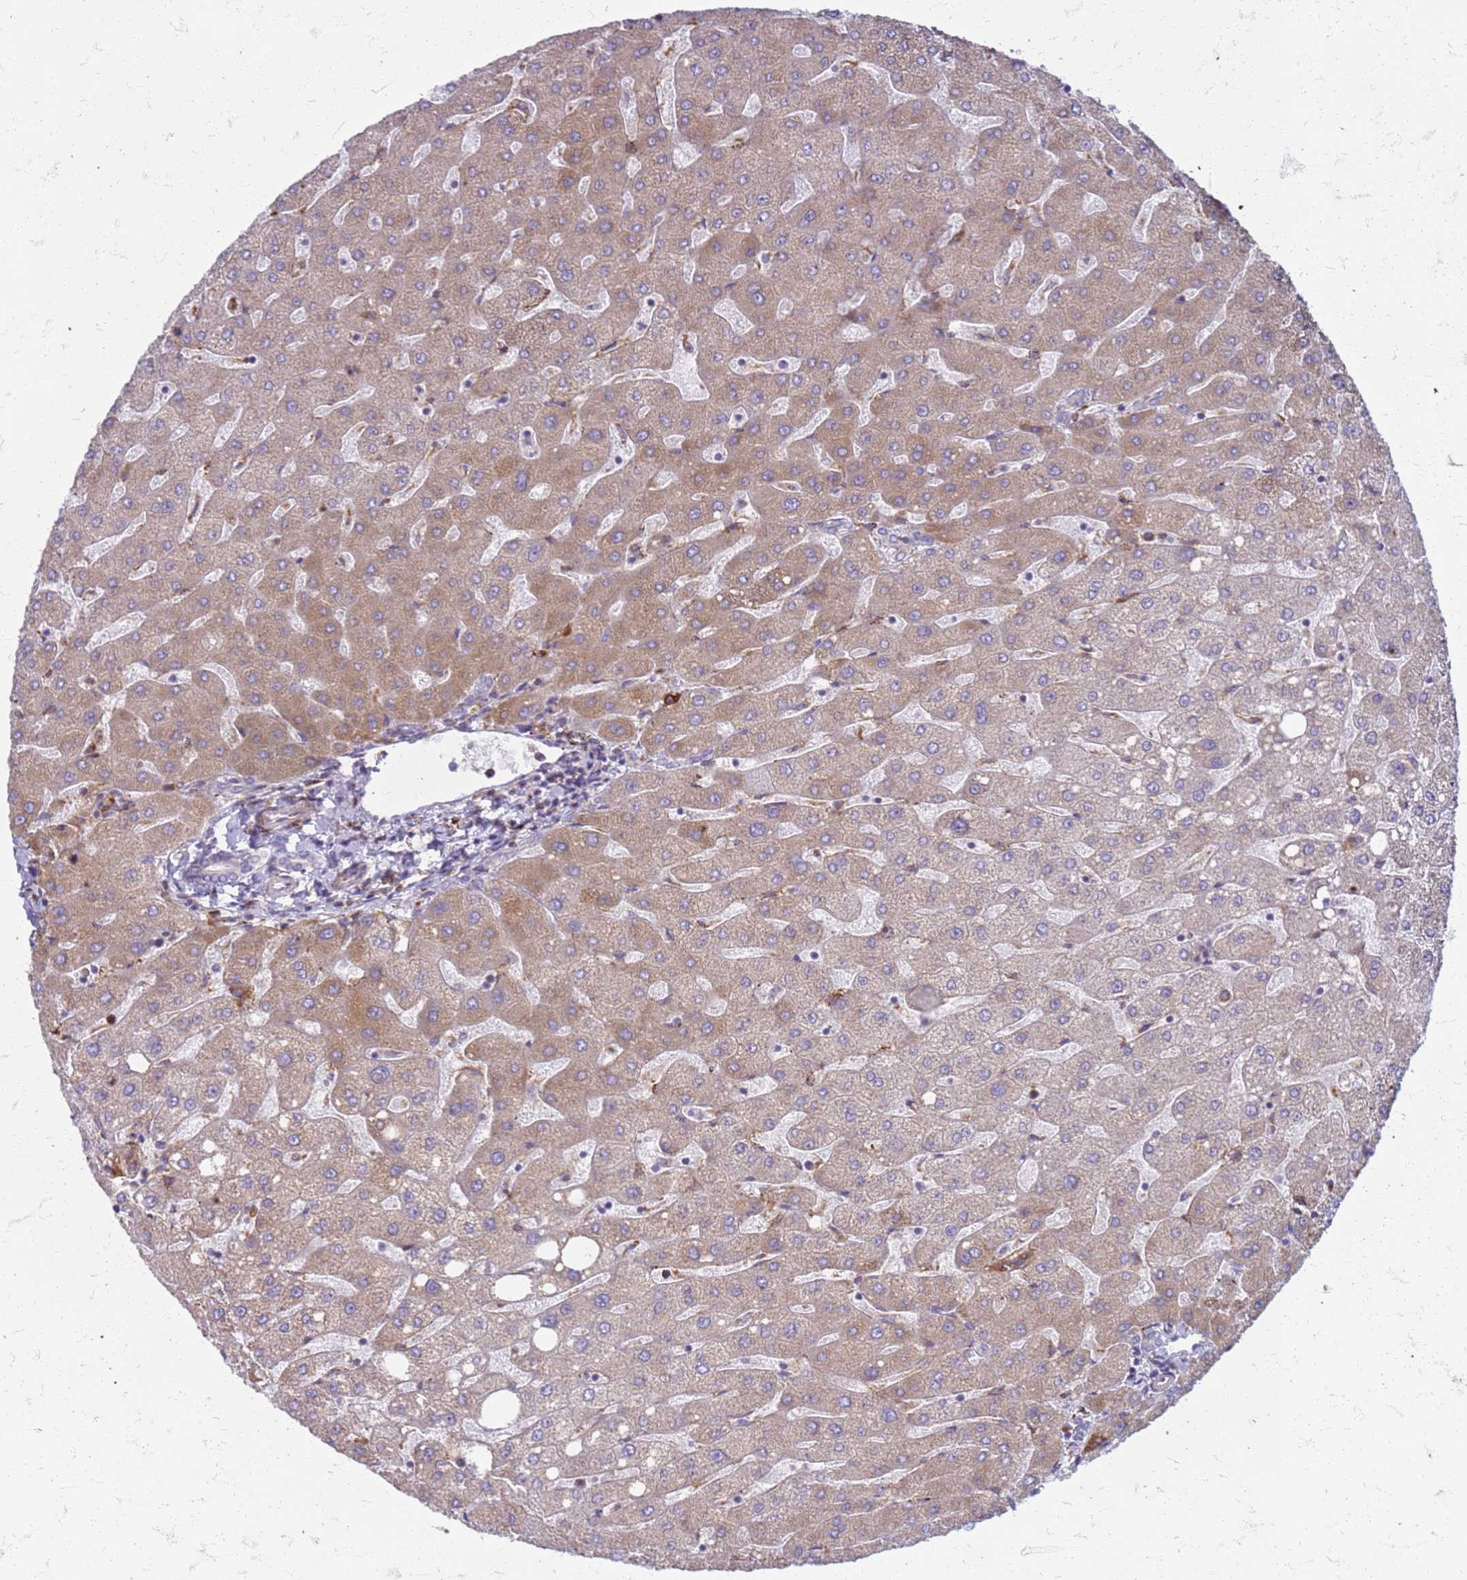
{"staining": {"intensity": "negative", "quantity": "none", "location": "none"}, "tissue": "liver", "cell_type": "Cholangiocytes", "image_type": "normal", "snomed": [{"axis": "morphology", "description": "Normal tissue, NOS"}, {"axis": "topography", "description": "Liver"}], "caption": "This is an immunohistochemistry micrograph of benign liver. There is no staining in cholangiocytes.", "gene": "PDK3", "patient": {"sex": "male", "age": 67}}